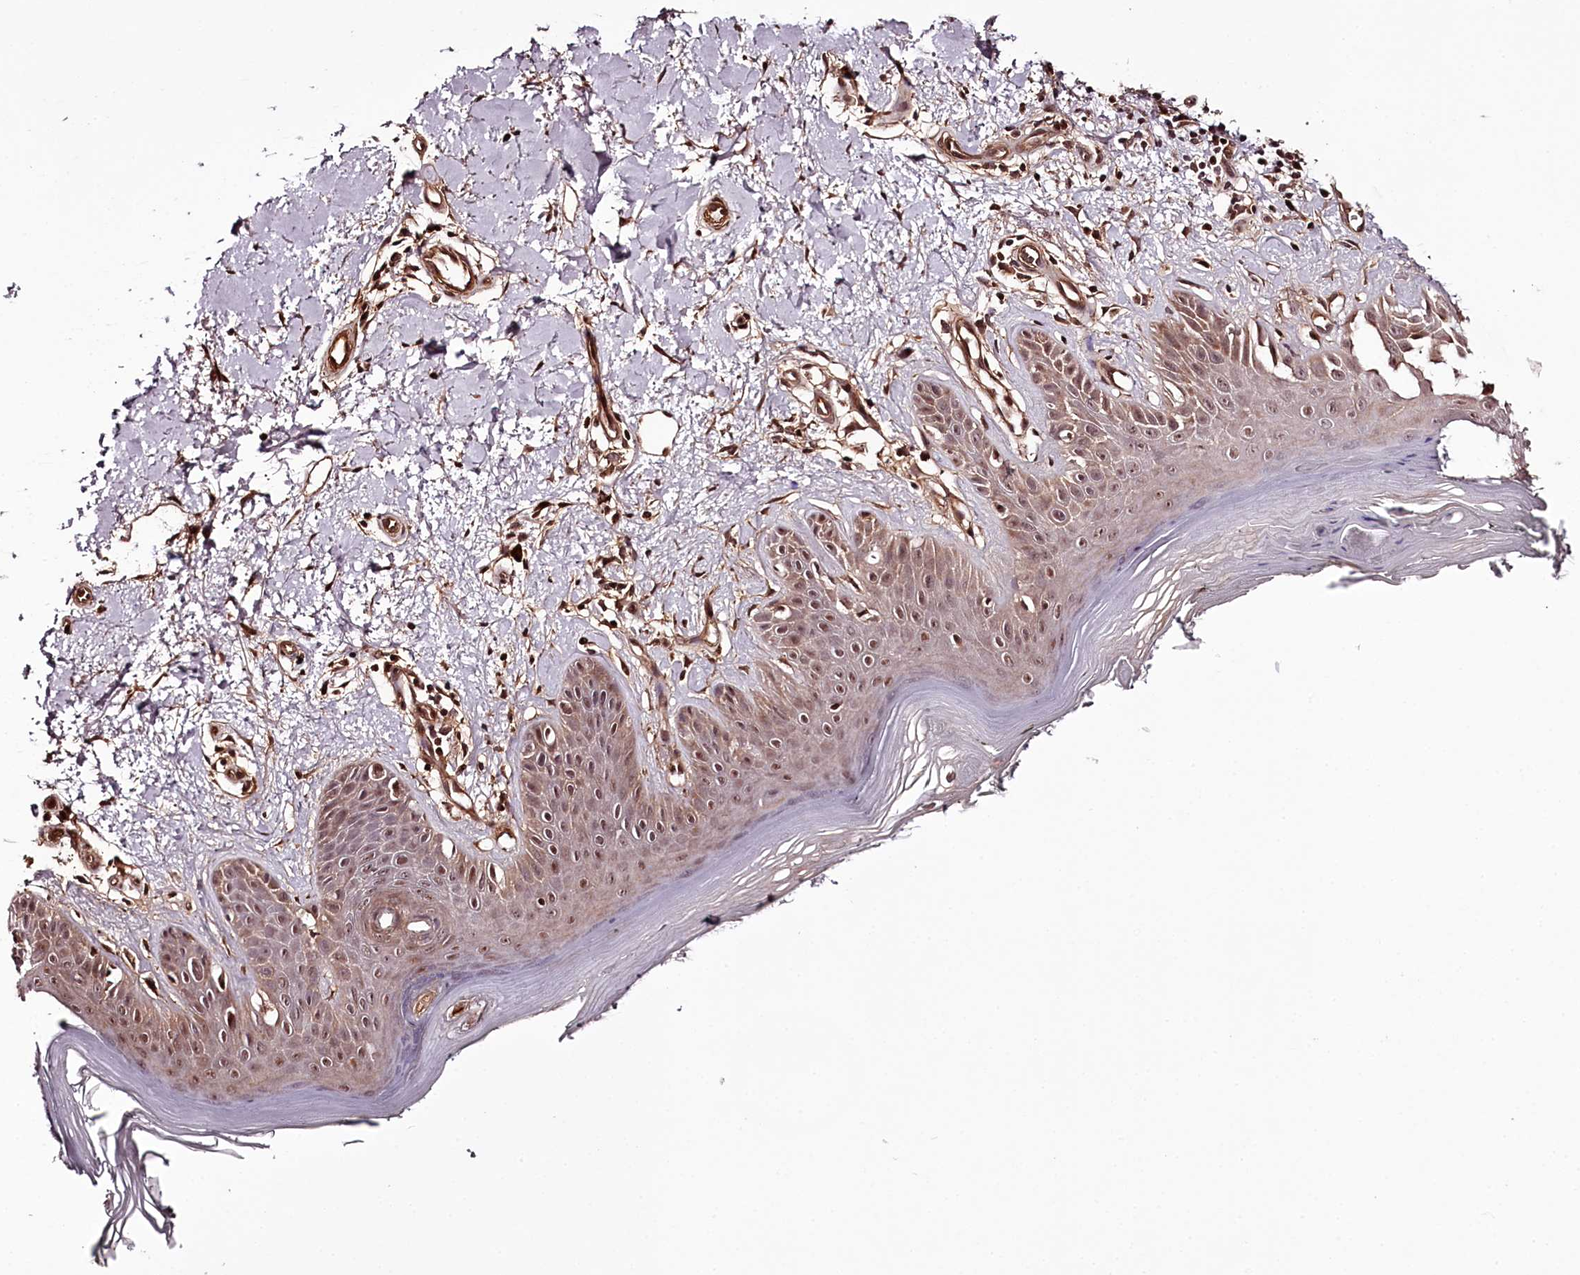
{"staining": {"intensity": "strong", "quantity": ">75%", "location": "cytoplasmic/membranous,nuclear"}, "tissue": "skin", "cell_type": "Fibroblasts", "image_type": "normal", "snomed": [{"axis": "morphology", "description": "Normal tissue, NOS"}, {"axis": "topography", "description": "Skin"}], "caption": "A brown stain highlights strong cytoplasmic/membranous,nuclear expression of a protein in fibroblasts of benign human skin.", "gene": "TTC33", "patient": {"sex": "female", "age": 64}}